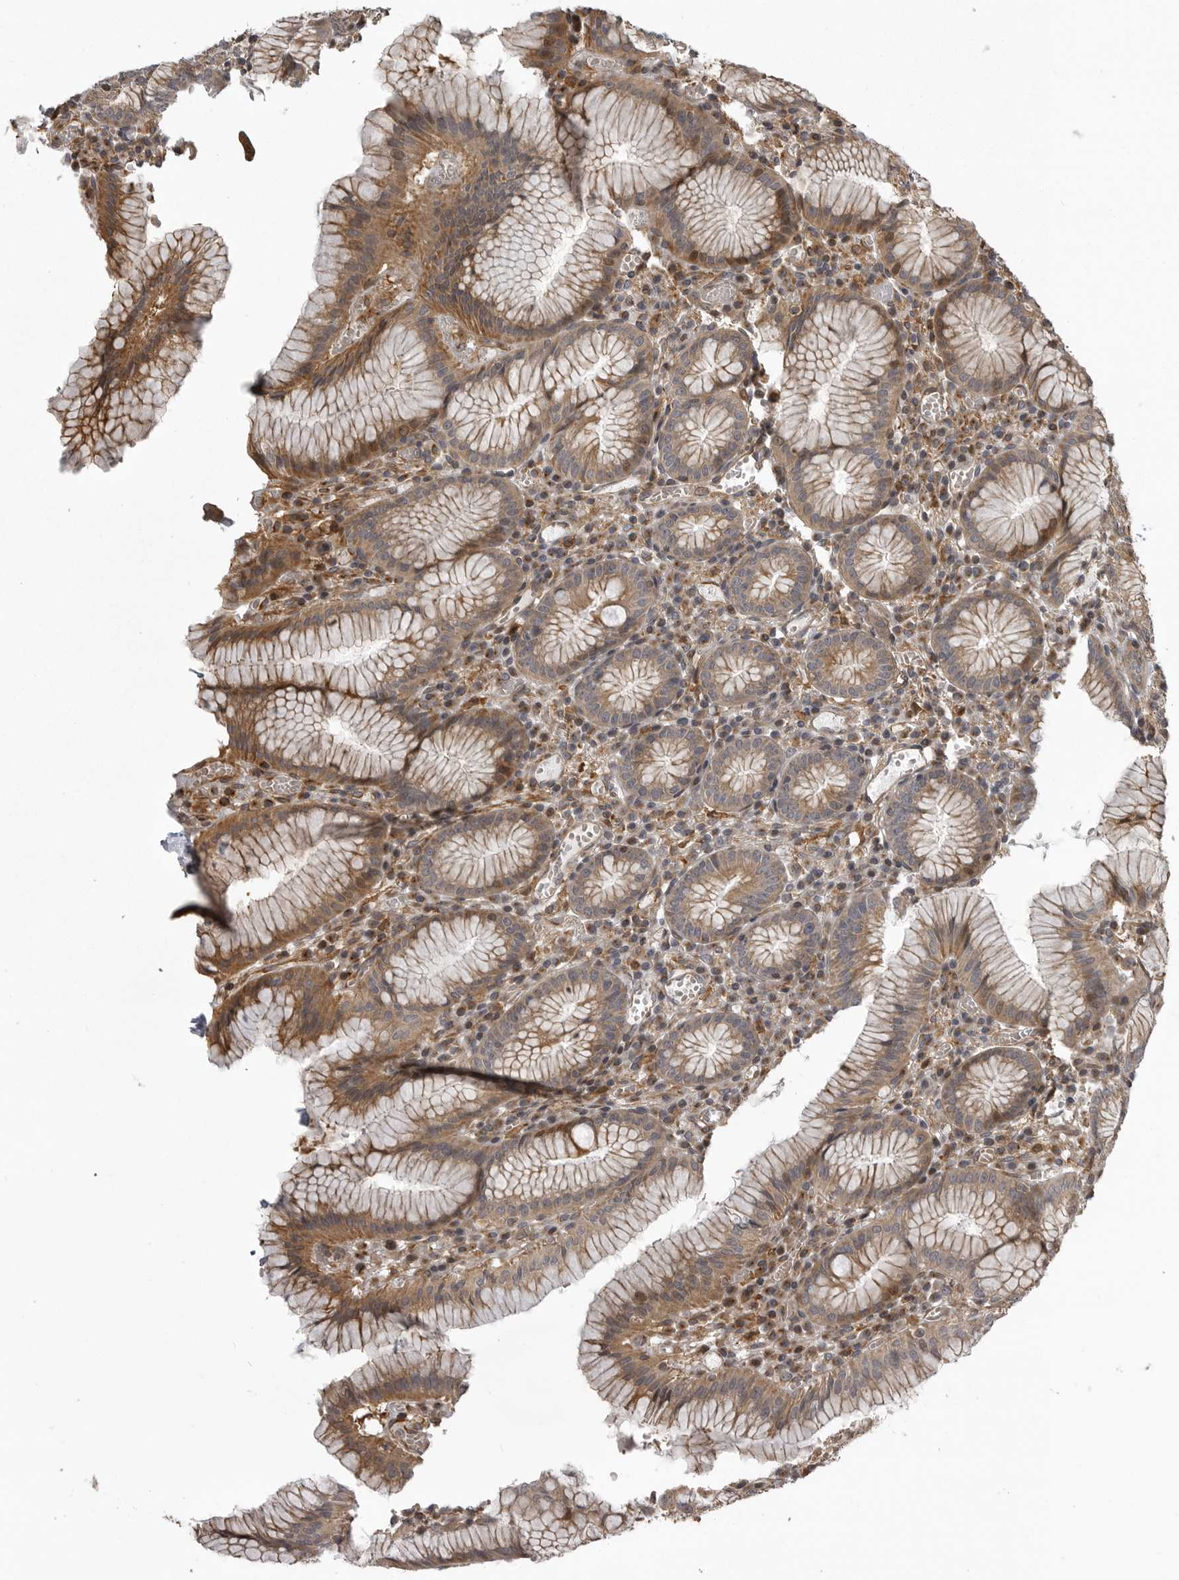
{"staining": {"intensity": "moderate", "quantity": ">75%", "location": "cytoplasmic/membranous"}, "tissue": "stomach", "cell_type": "Glandular cells", "image_type": "normal", "snomed": [{"axis": "morphology", "description": "Normal tissue, NOS"}, {"axis": "topography", "description": "Stomach"}], "caption": "Moderate cytoplasmic/membranous staining for a protein is identified in about >75% of glandular cells of benign stomach using immunohistochemistry.", "gene": "ZNRF1", "patient": {"sex": "male", "age": 55}}